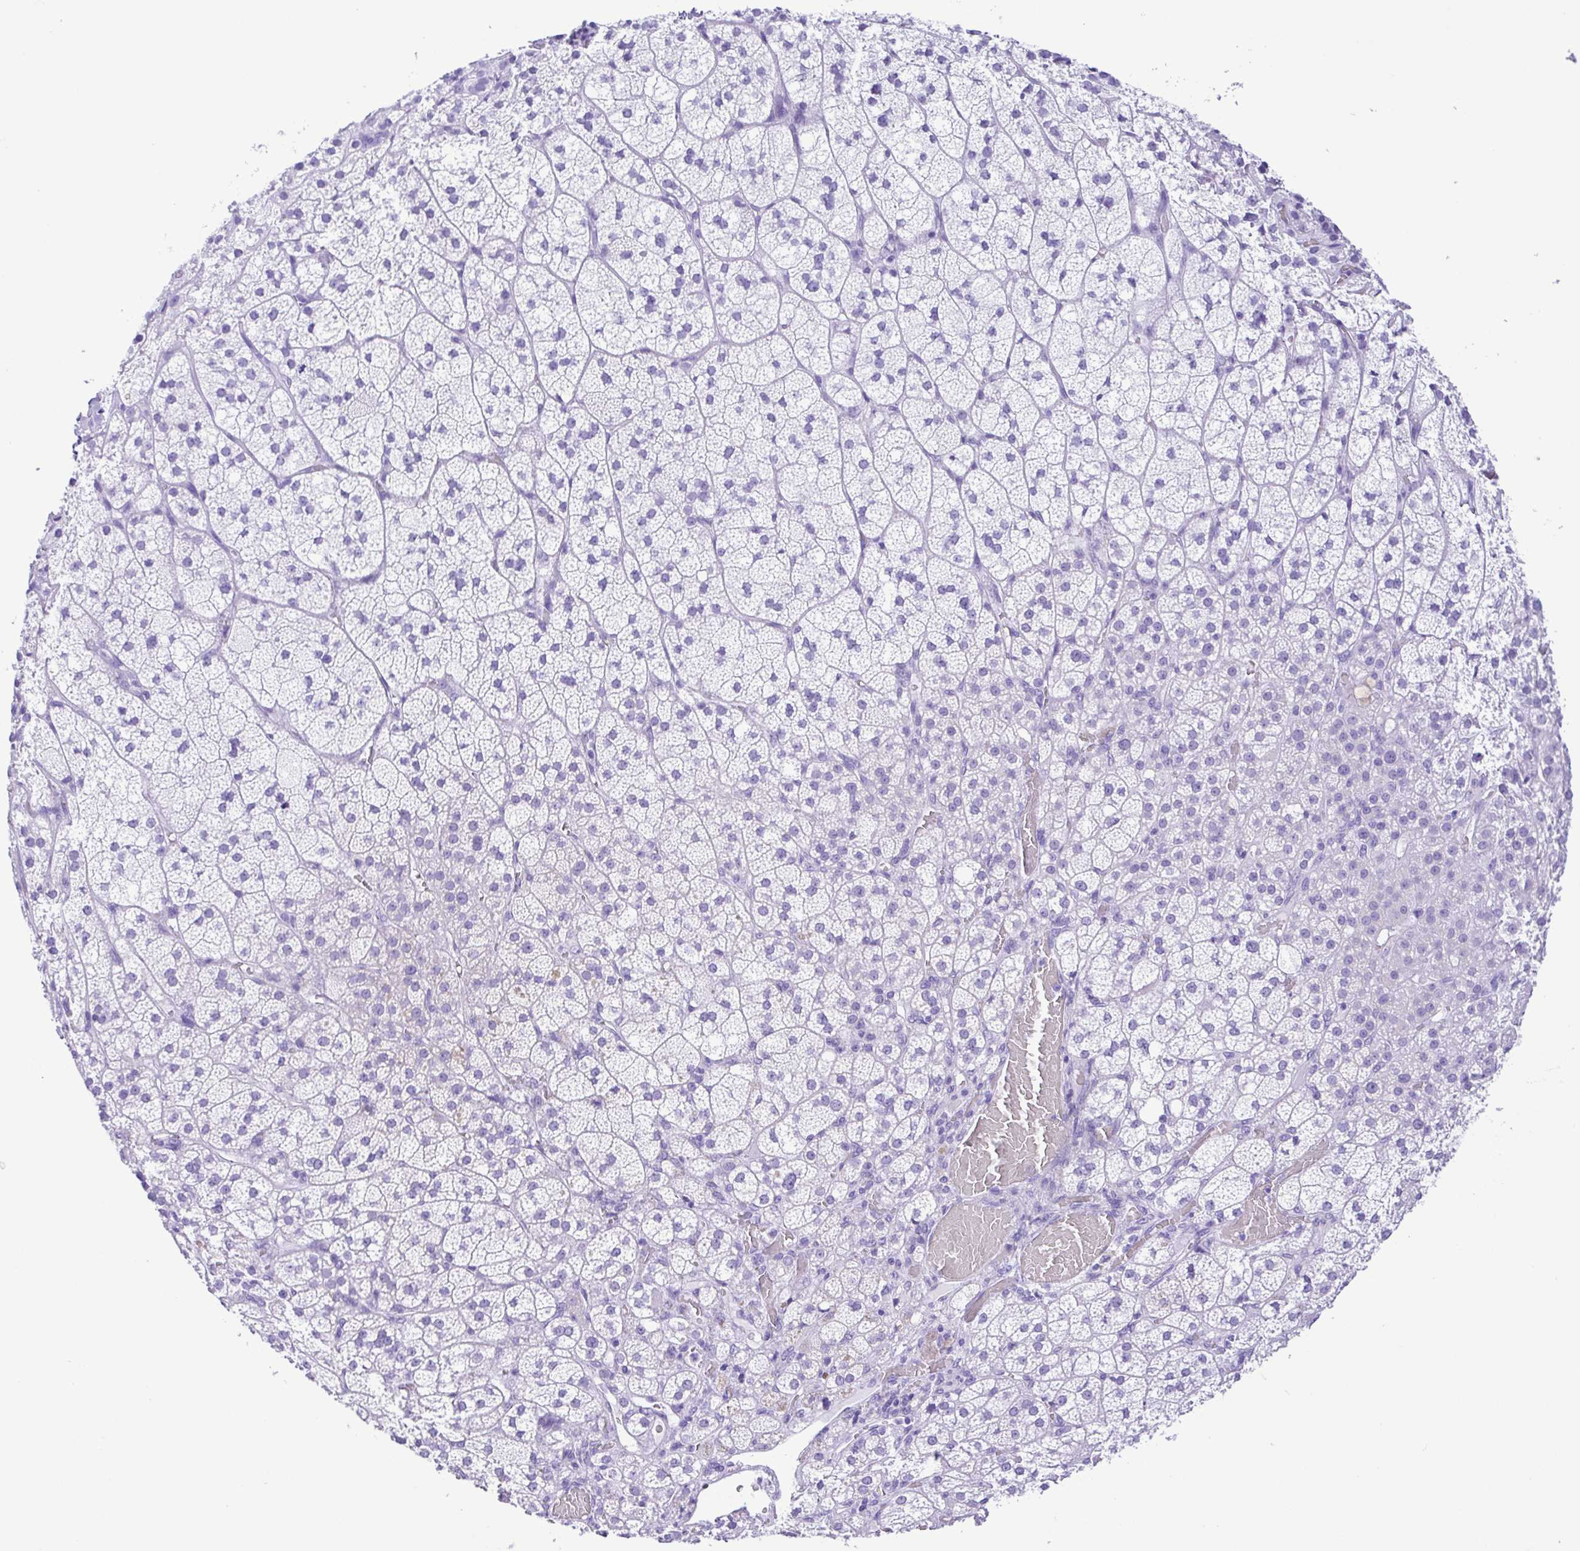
{"staining": {"intensity": "negative", "quantity": "none", "location": "none"}, "tissue": "adrenal gland", "cell_type": "Glandular cells", "image_type": "normal", "snomed": [{"axis": "morphology", "description": "Normal tissue, NOS"}, {"axis": "topography", "description": "Adrenal gland"}], "caption": "Immunohistochemistry (IHC) of normal human adrenal gland exhibits no positivity in glandular cells.", "gene": "SYT1", "patient": {"sex": "female", "age": 60}}